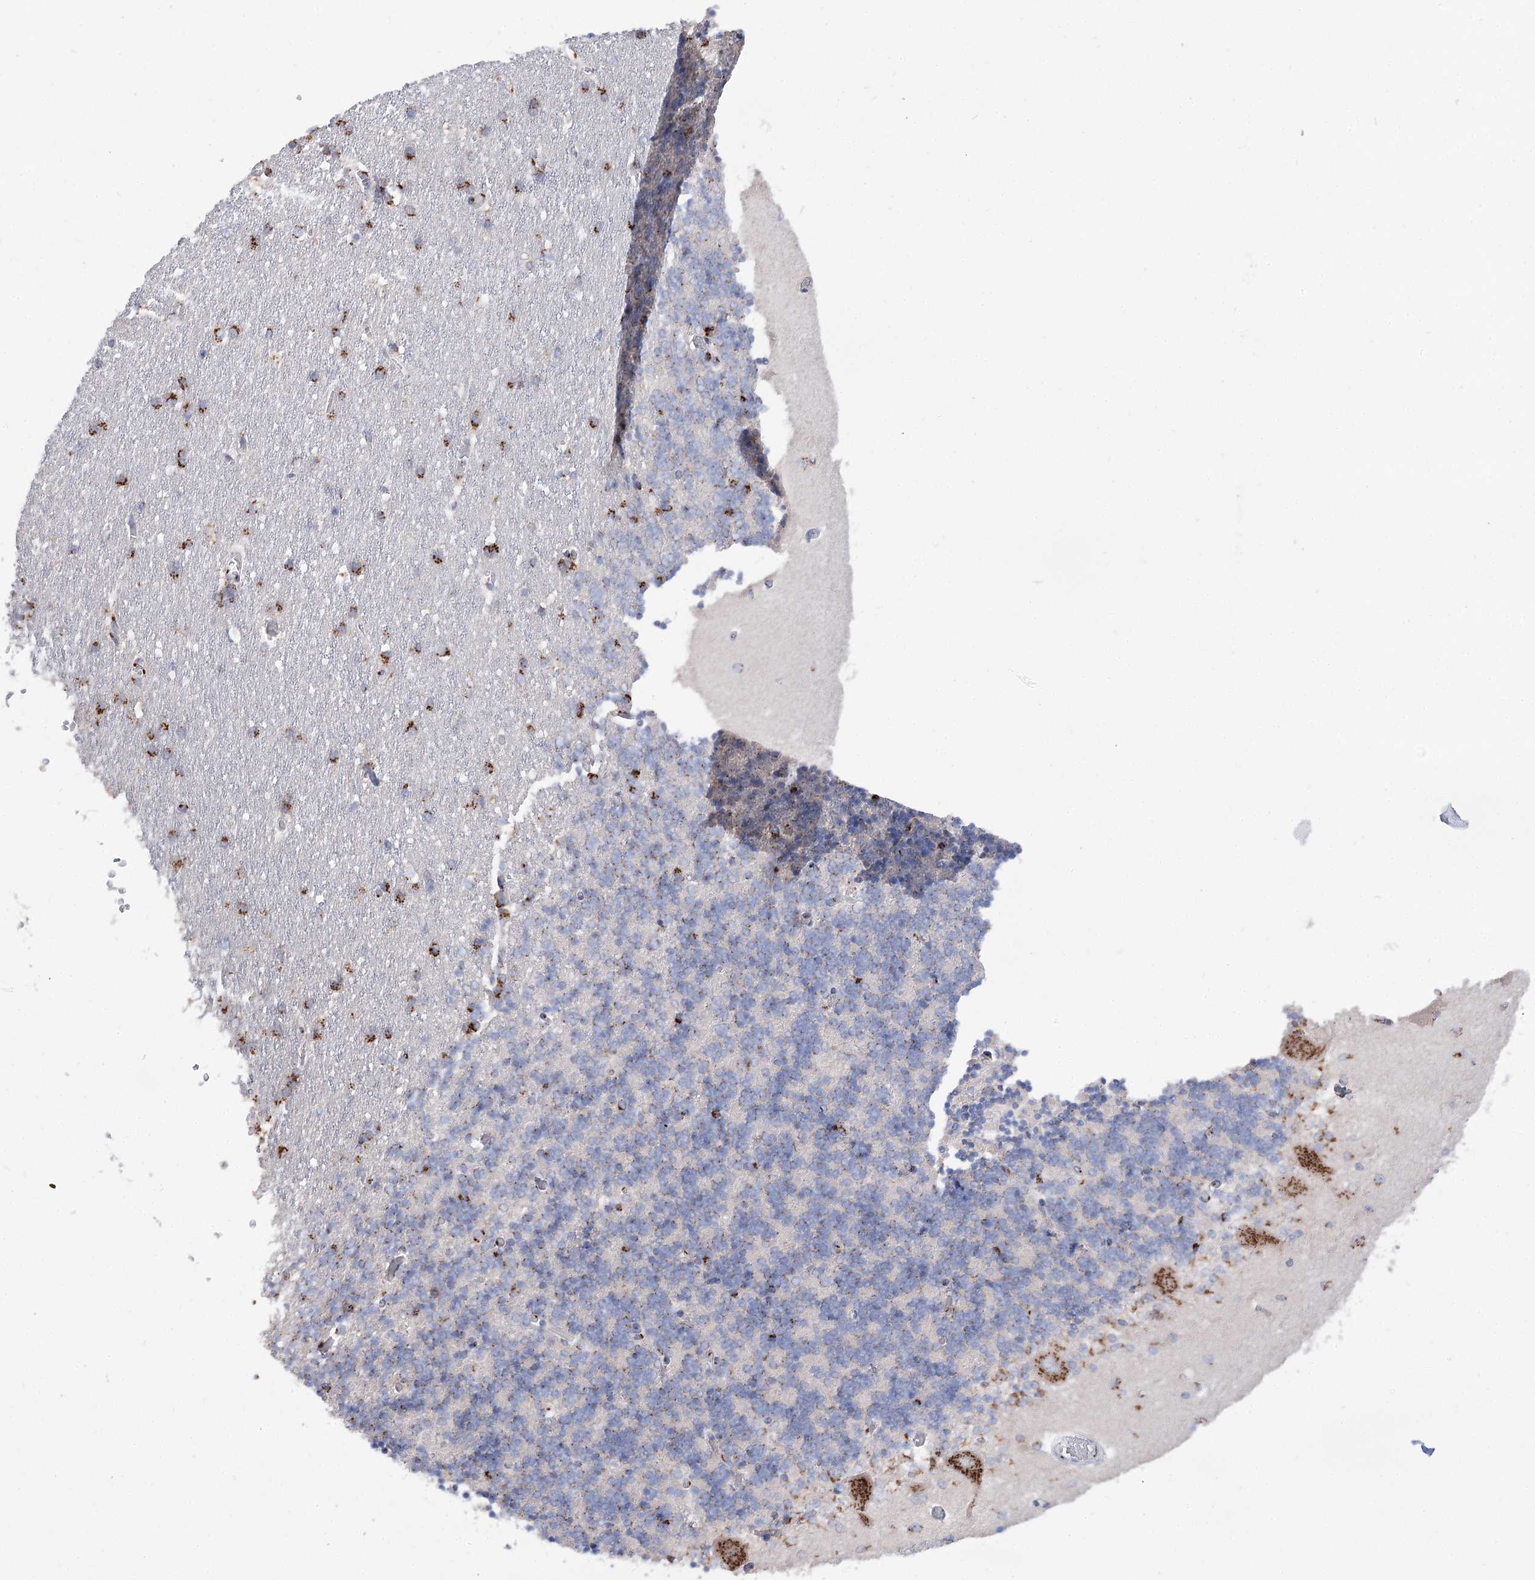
{"staining": {"intensity": "weak", "quantity": "<25%", "location": "cytoplasmic/membranous"}, "tissue": "cerebellum", "cell_type": "Cells in granular layer", "image_type": "normal", "snomed": [{"axis": "morphology", "description": "Normal tissue, NOS"}, {"axis": "topography", "description": "Cerebellum"}], "caption": "Protein analysis of benign cerebellum displays no significant staining in cells in granular layer. (Brightfield microscopy of DAB IHC at high magnification).", "gene": "TMEM165", "patient": {"sex": "male", "age": 37}}